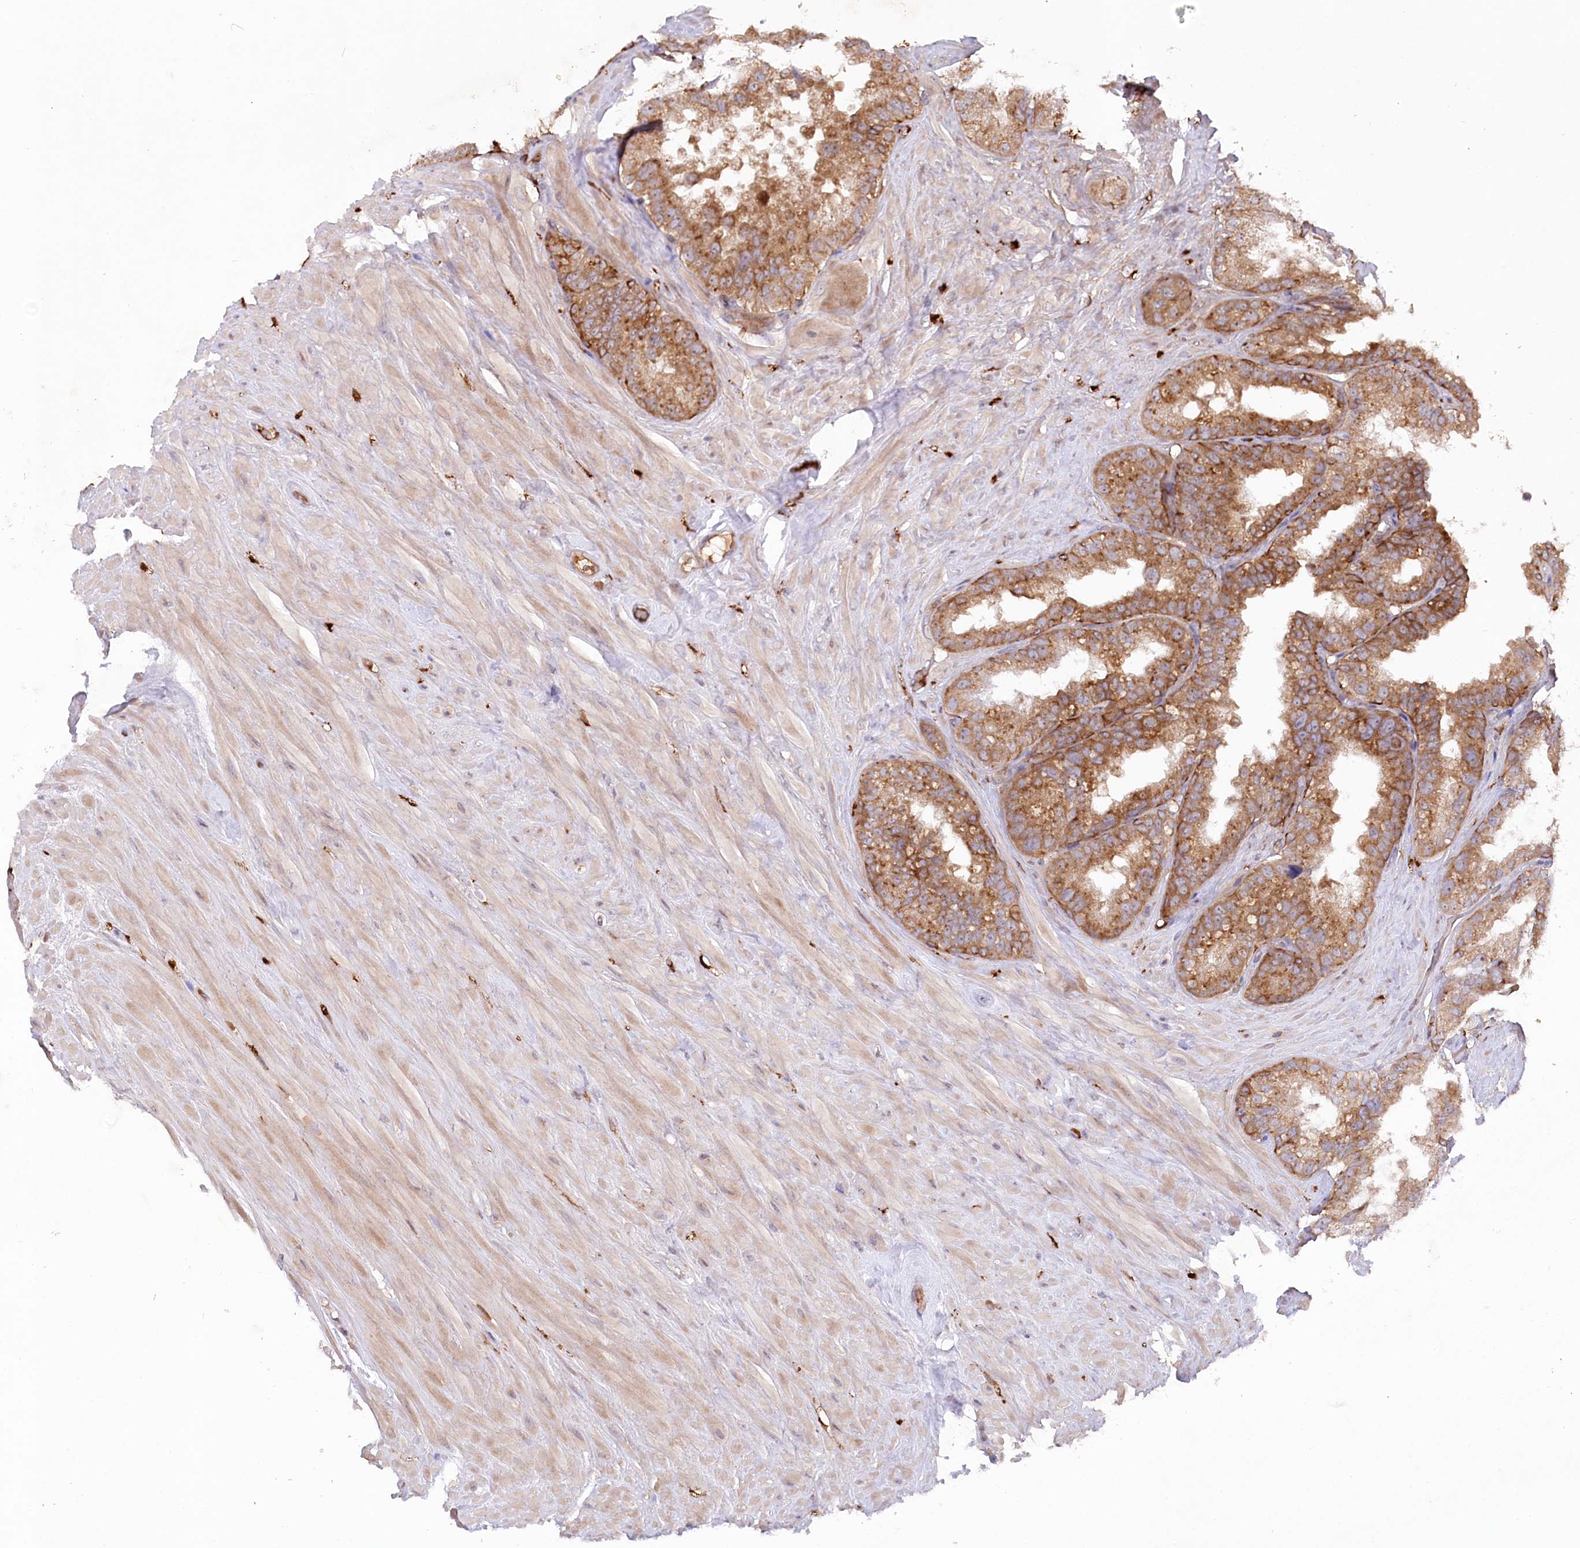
{"staining": {"intensity": "moderate", "quantity": "25%-75%", "location": "cytoplasmic/membranous"}, "tissue": "seminal vesicle", "cell_type": "Glandular cells", "image_type": "normal", "snomed": [{"axis": "morphology", "description": "Normal tissue, NOS"}, {"axis": "topography", "description": "Seminal veicle"}], "caption": "A brown stain highlights moderate cytoplasmic/membranous staining of a protein in glandular cells of benign human seminal vesicle.", "gene": "PPP1R21", "patient": {"sex": "male", "age": 80}}